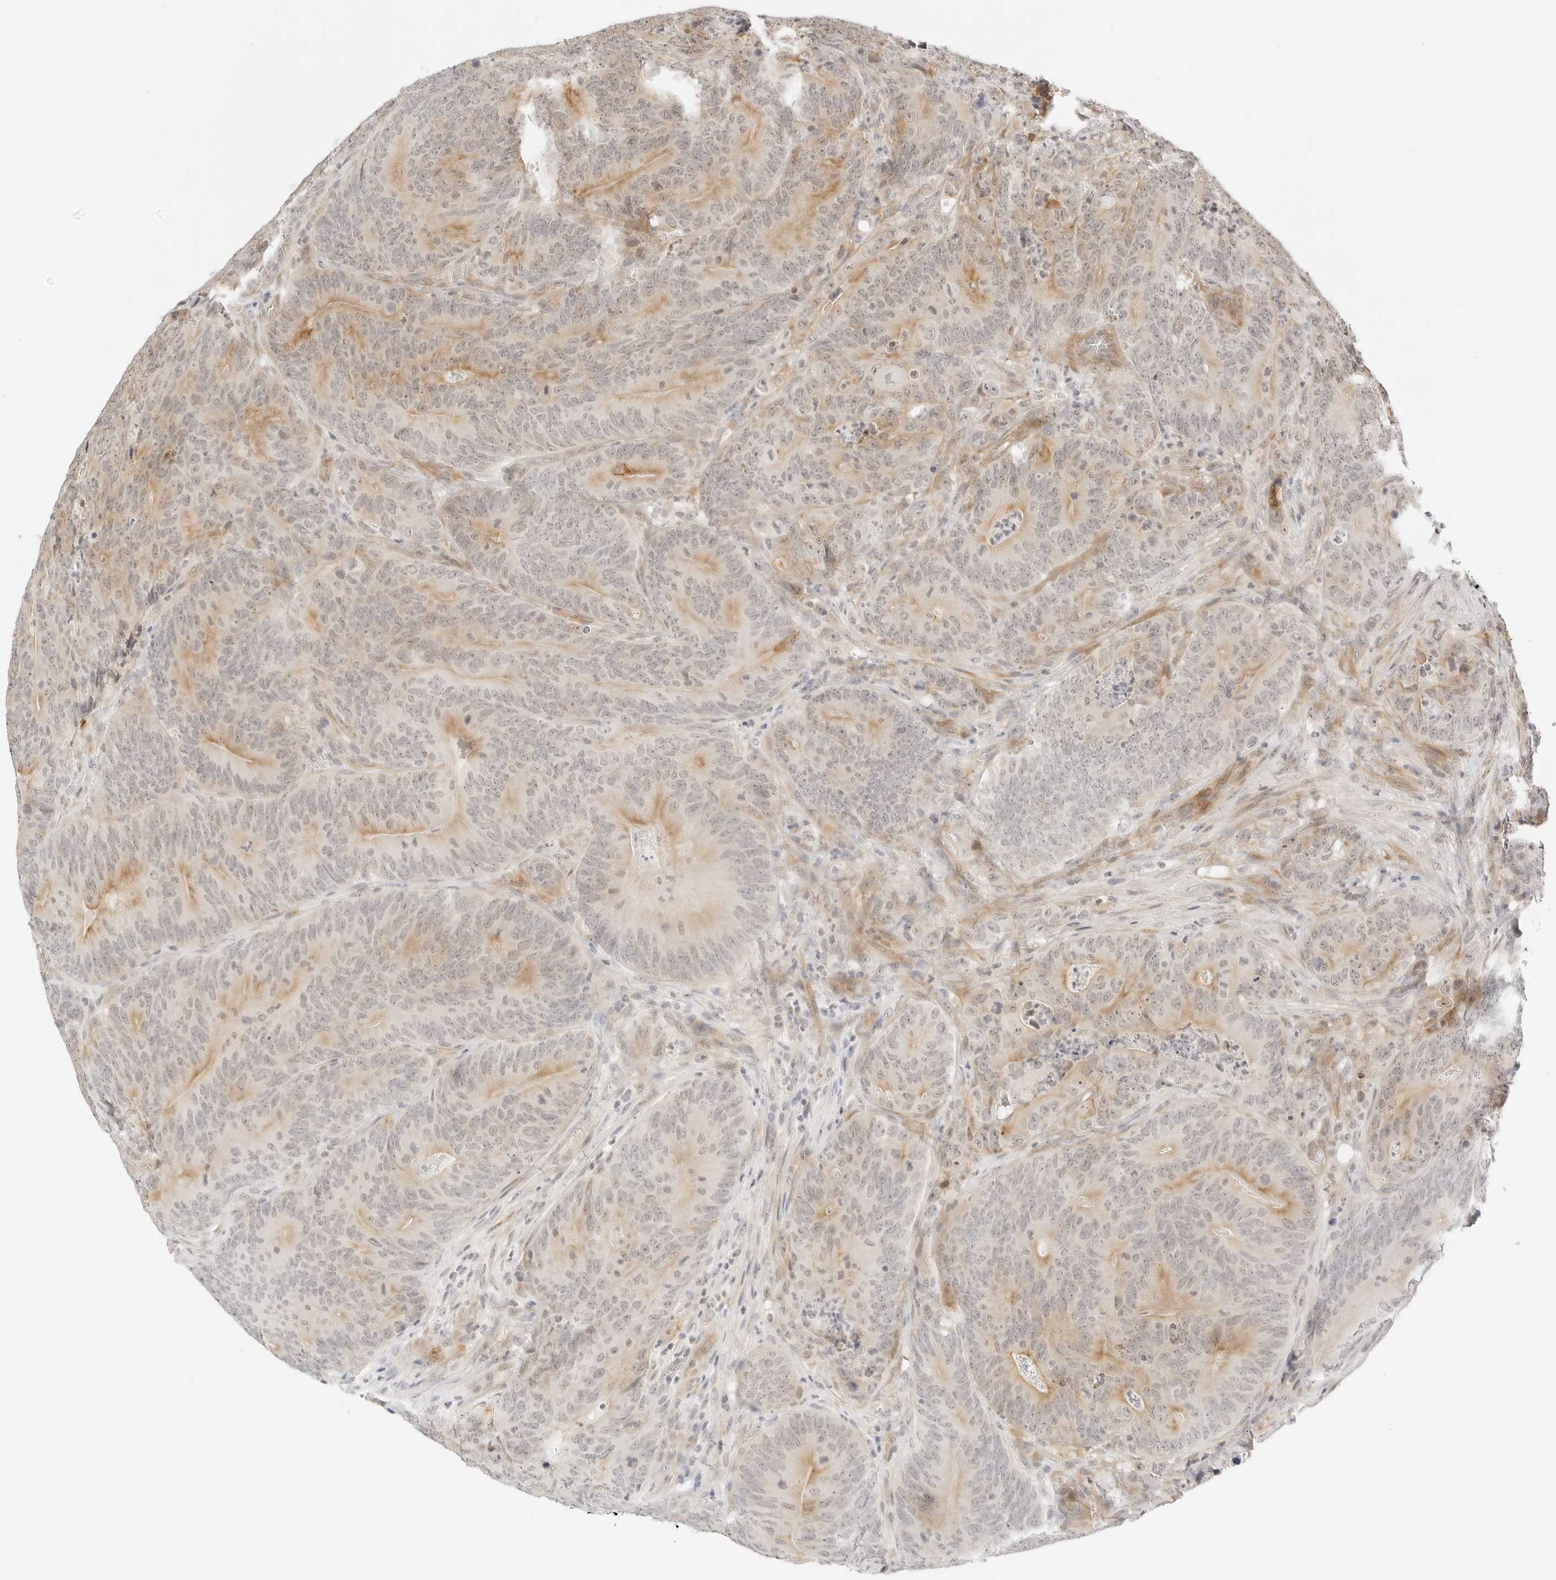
{"staining": {"intensity": "moderate", "quantity": "<25%", "location": "cytoplasmic/membranous"}, "tissue": "colorectal cancer", "cell_type": "Tumor cells", "image_type": "cancer", "snomed": [{"axis": "morphology", "description": "Normal tissue, NOS"}, {"axis": "topography", "description": "Colon"}], "caption": "Colorectal cancer stained with DAB IHC demonstrates low levels of moderate cytoplasmic/membranous staining in about <25% of tumor cells.", "gene": "TEKT2", "patient": {"sex": "female", "age": 82}}